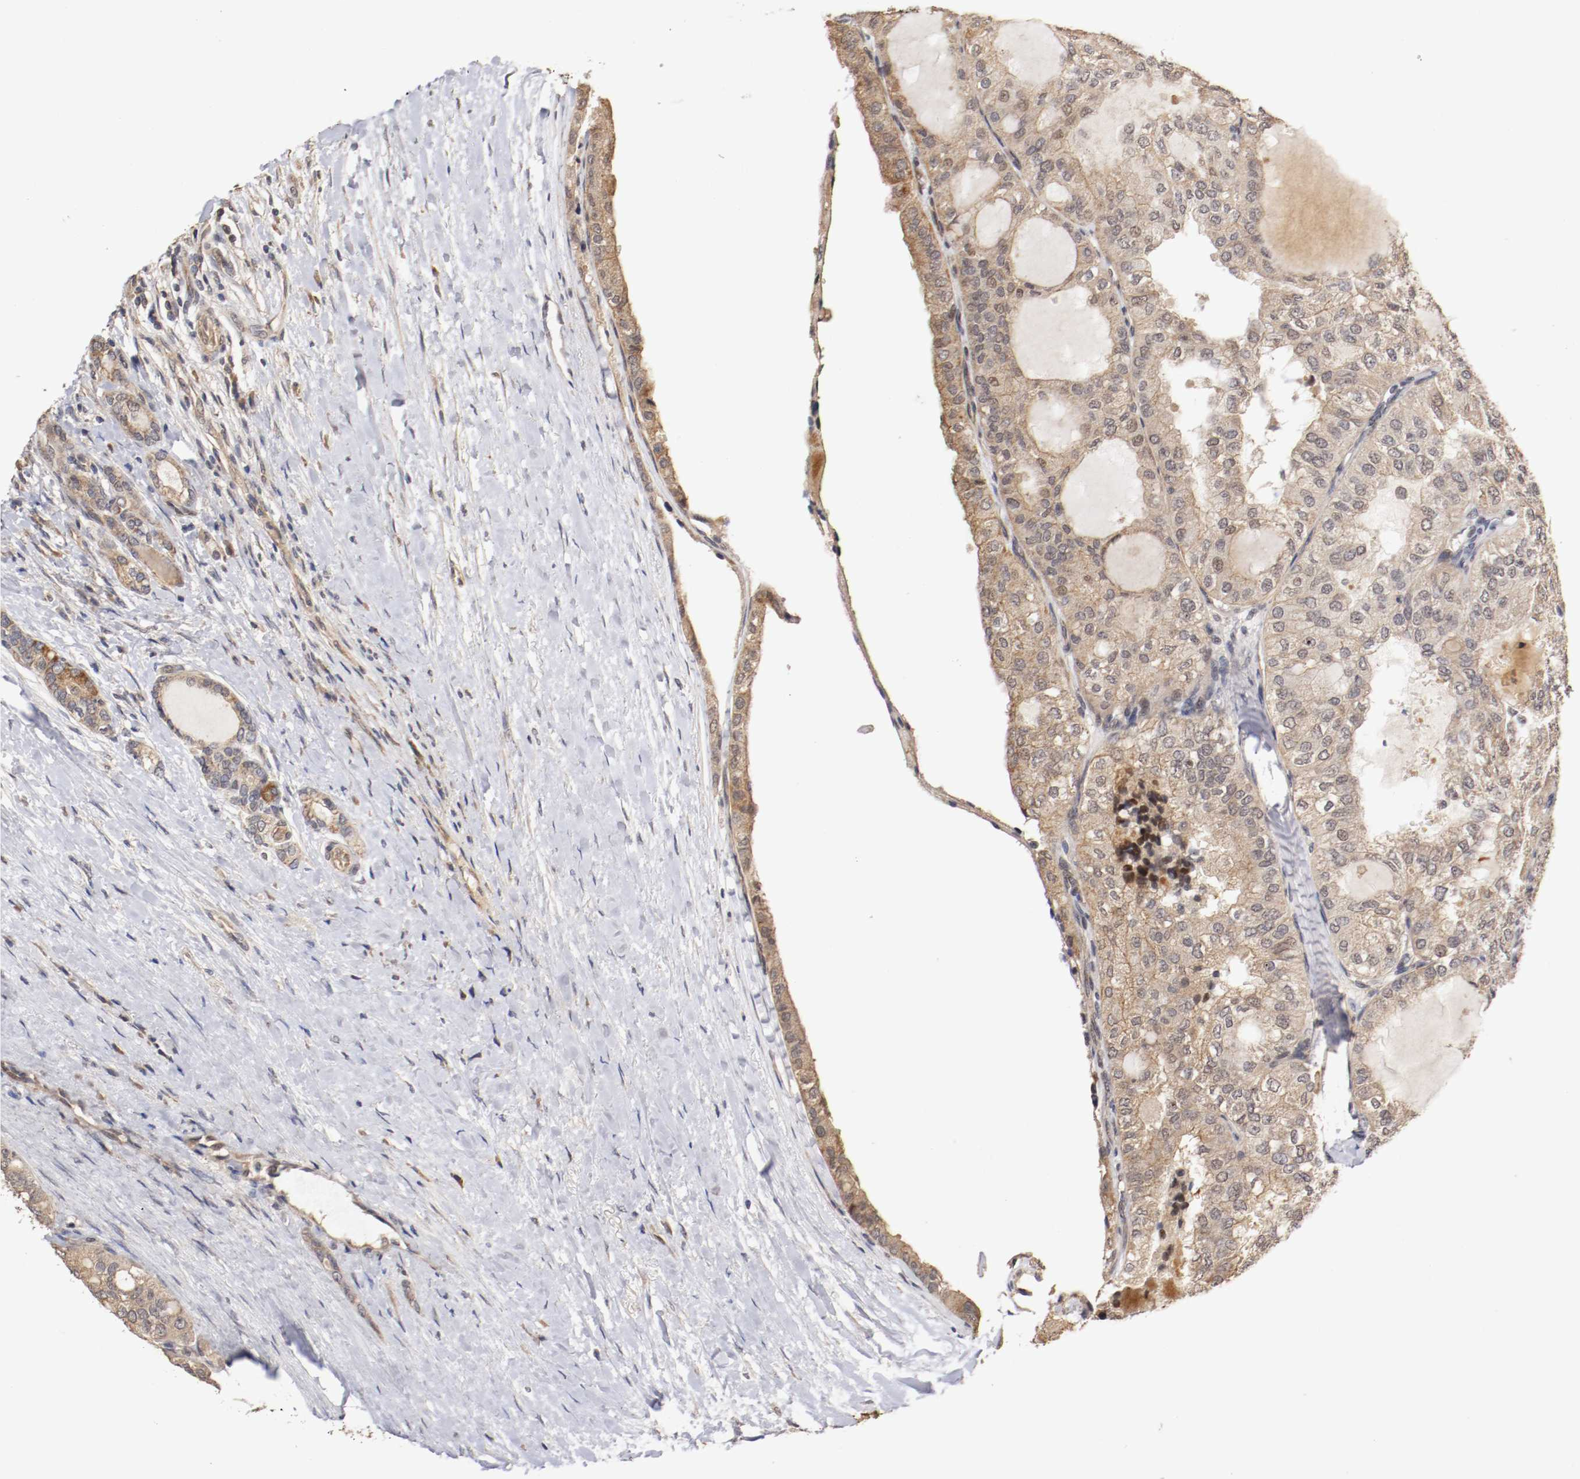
{"staining": {"intensity": "weak", "quantity": "25%-75%", "location": "cytoplasmic/membranous"}, "tissue": "thyroid cancer", "cell_type": "Tumor cells", "image_type": "cancer", "snomed": [{"axis": "morphology", "description": "Follicular adenoma carcinoma, NOS"}, {"axis": "topography", "description": "Thyroid gland"}], "caption": "Thyroid follicular adenoma carcinoma tissue exhibits weak cytoplasmic/membranous positivity in approximately 25%-75% of tumor cells, visualized by immunohistochemistry.", "gene": "TNFRSF1B", "patient": {"sex": "male", "age": 75}}